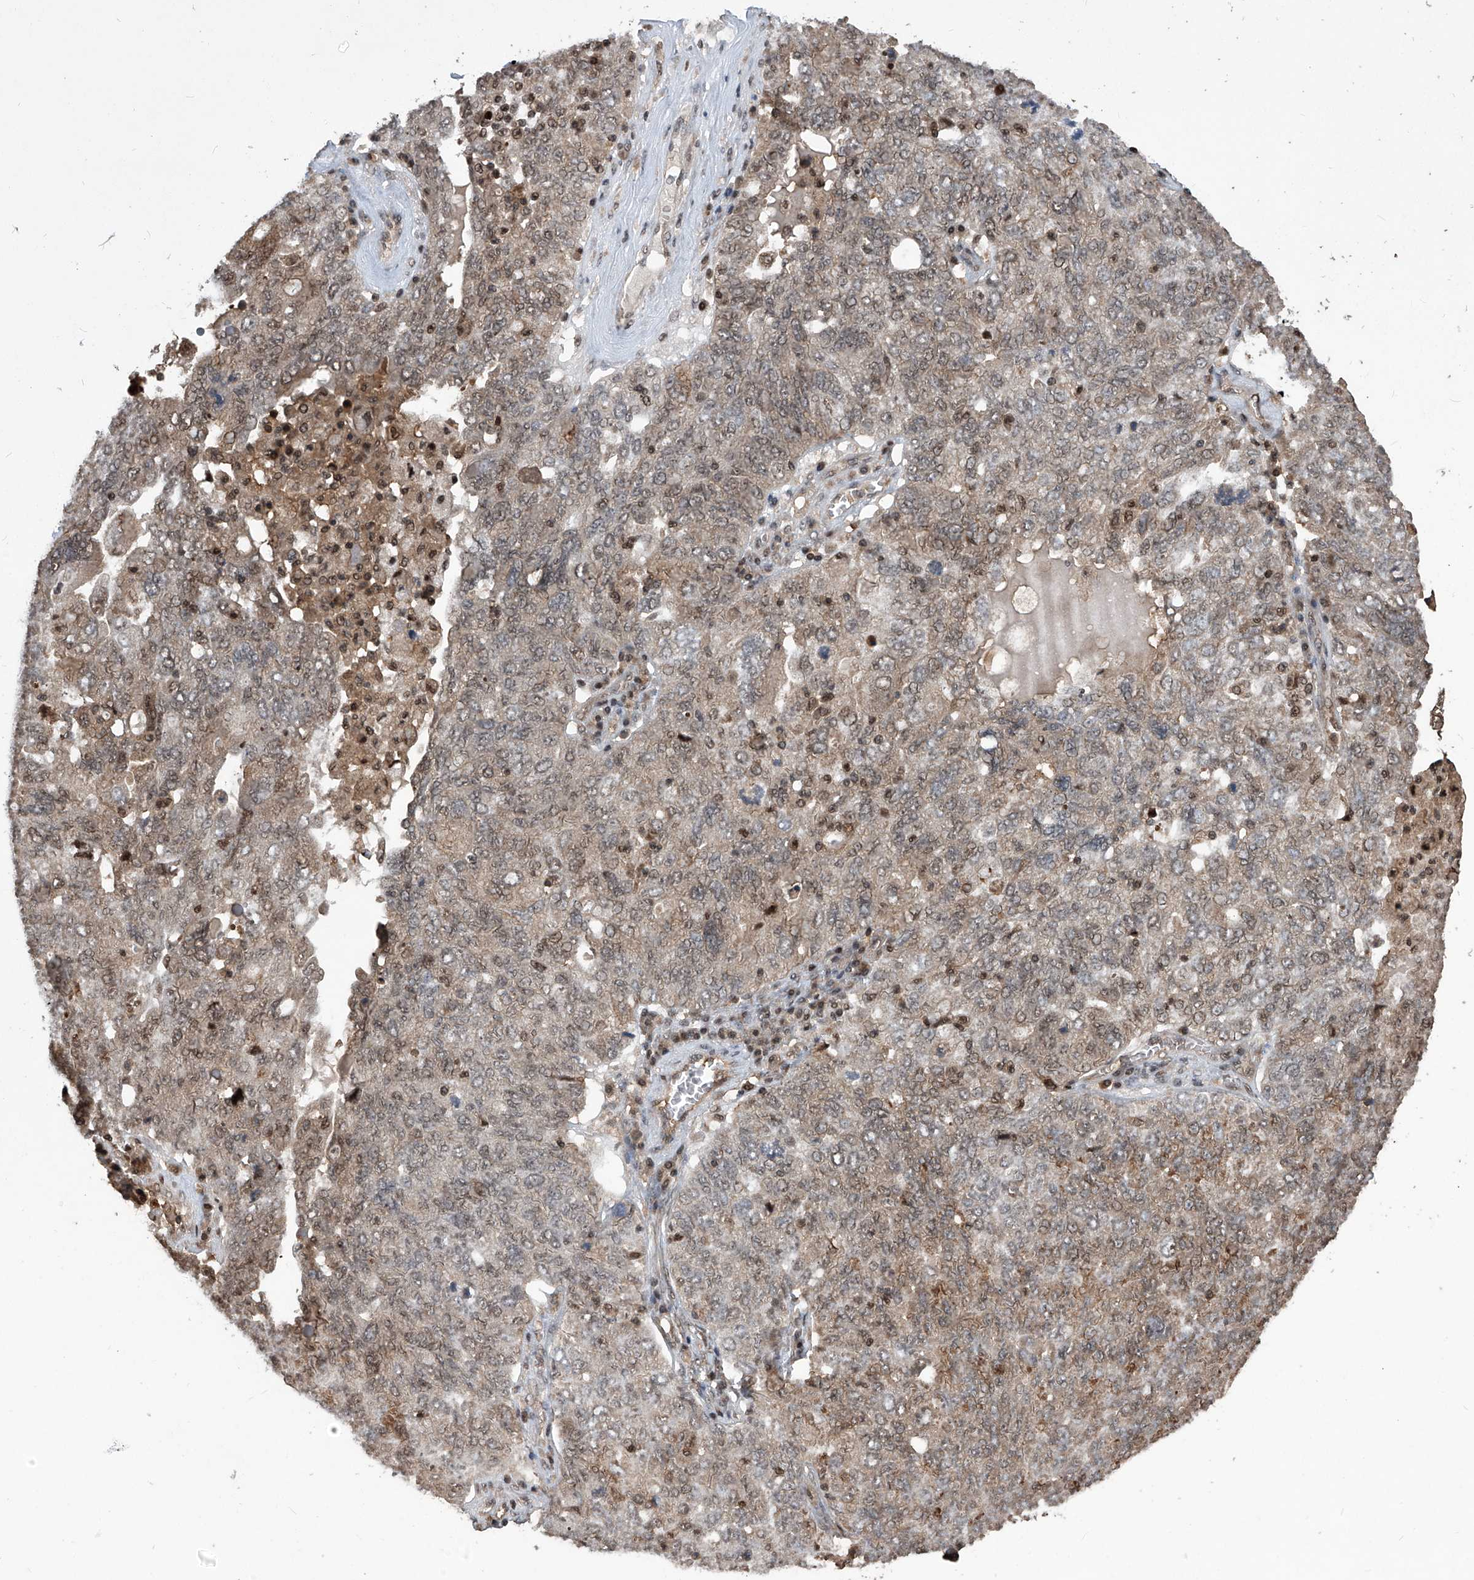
{"staining": {"intensity": "weak", "quantity": "25%-75%", "location": "cytoplasmic/membranous,nuclear"}, "tissue": "ovarian cancer", "cell_type": "Tumor cells", "image_type": "cancer", "snomed": [{"axis": "morphology", "description": "Carcinoma, endometroid"}, {"axis": "topography", "description": "Ovary"}], "caption": "Ovarian cancer stained with IHC reveals weak cytoplasmic/membranous and nuclear positivity in approximately 25%-75% of tumor cells.", "gene": "PSMB1", "patient": {"sex": "female", "age": 62}}